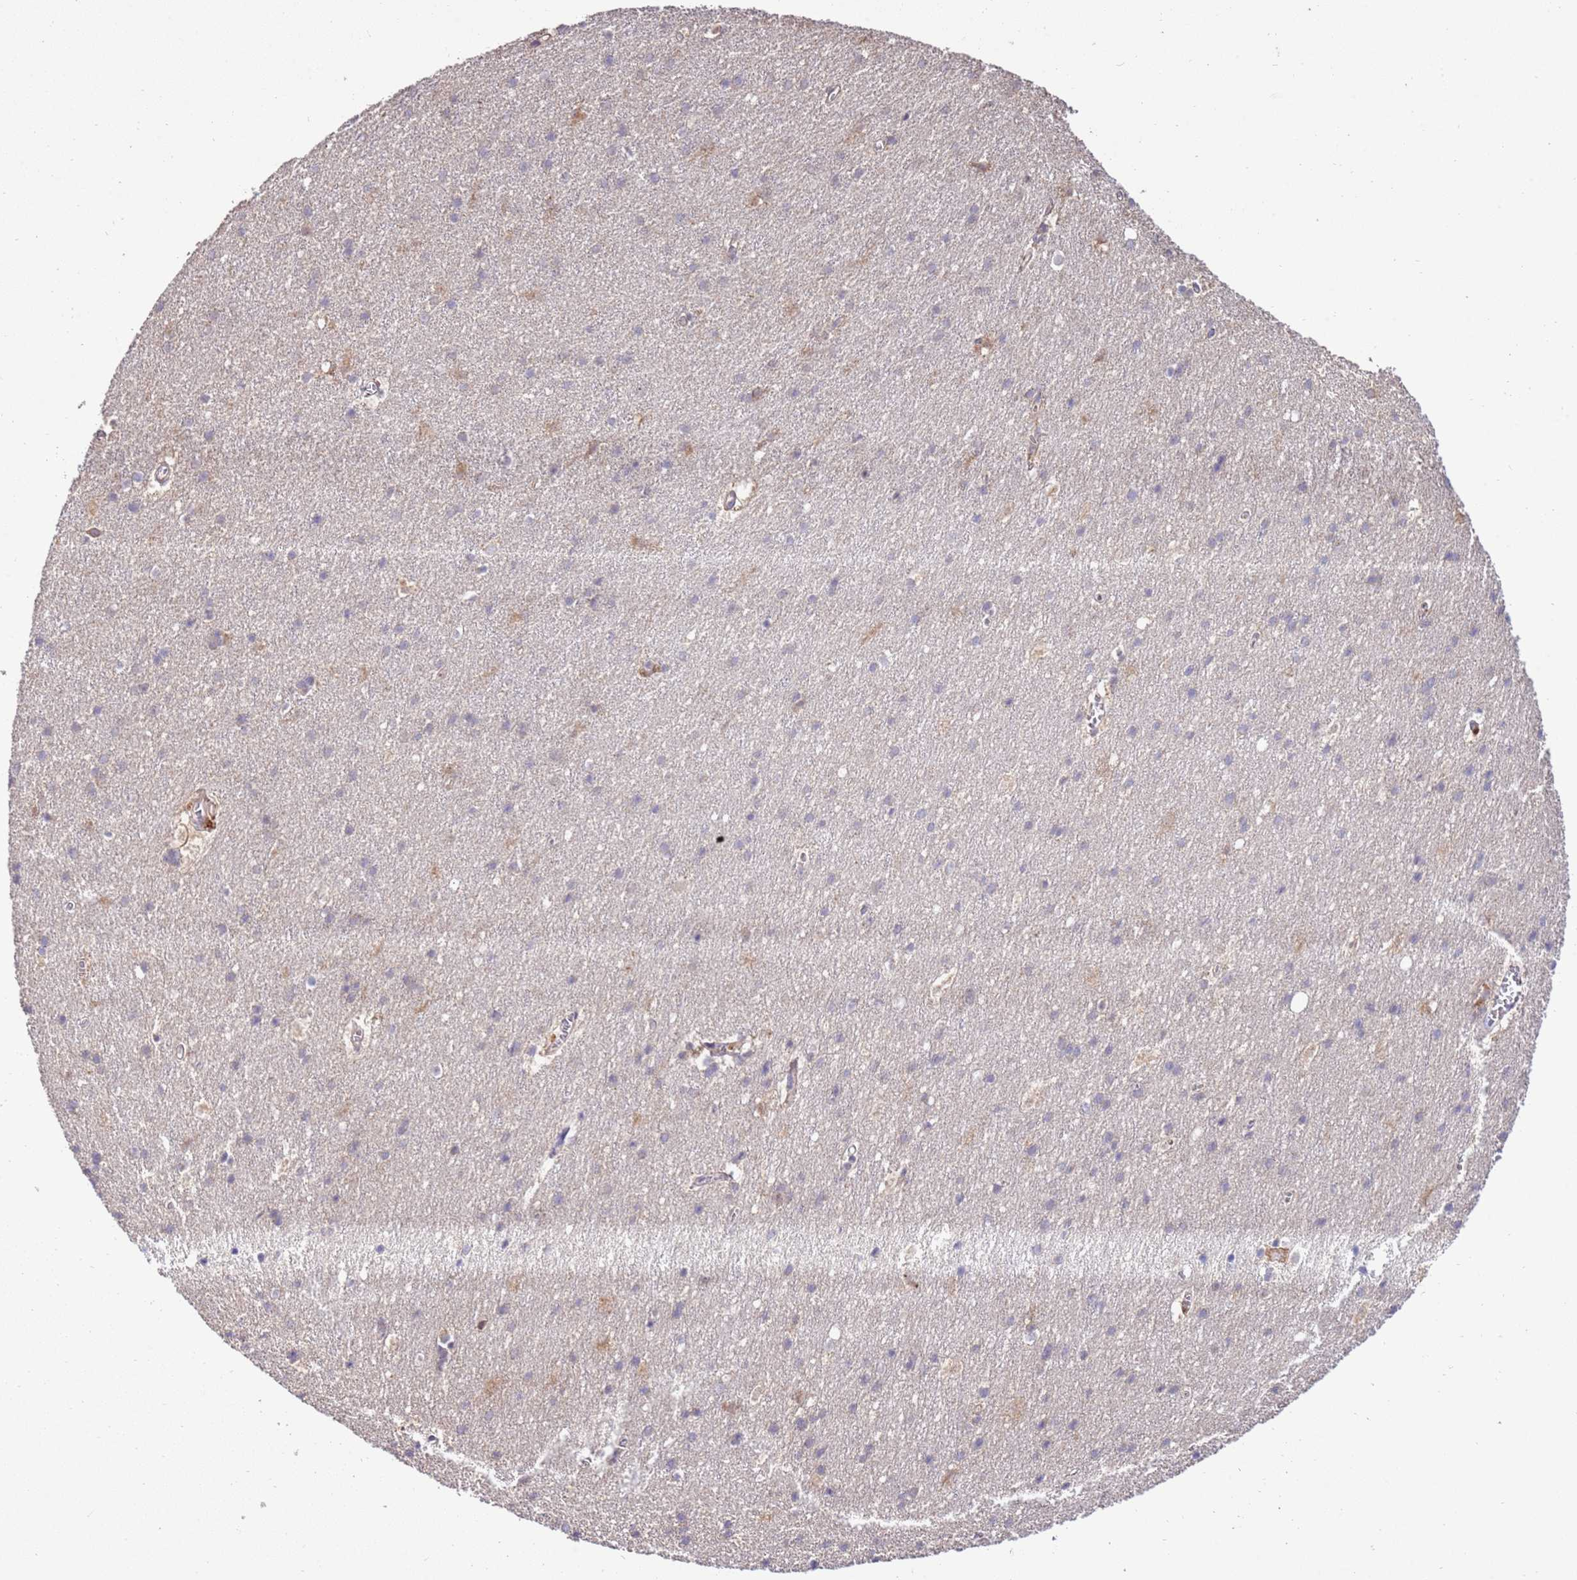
{"staining": {"intensity": "moderate", "quantity": ">75%", "location": "cytoplasmic/membranous"}, "tissue": "cerebral cortex", "cell_type": "Endothelial cells", "image_type": "normal", "snomed": [{"axis": "morphology", "description": "Normal tissue, NOS"}, {"axis": "topography", "description": "Cerebral cortex"}], "caption": "High-magnification brightfield microscopy of unremarkable cerebral cortex stained with DAB (3,3'-diaminobenzidine) (brown) and counterstained with hematoxylin (blue). endothelial cells exhibit moderate cytoplasmic/membranous staining is present in about>75% of cells.", "gene": "ZNF624", "patient": {"sex": "male", "age": 54}}